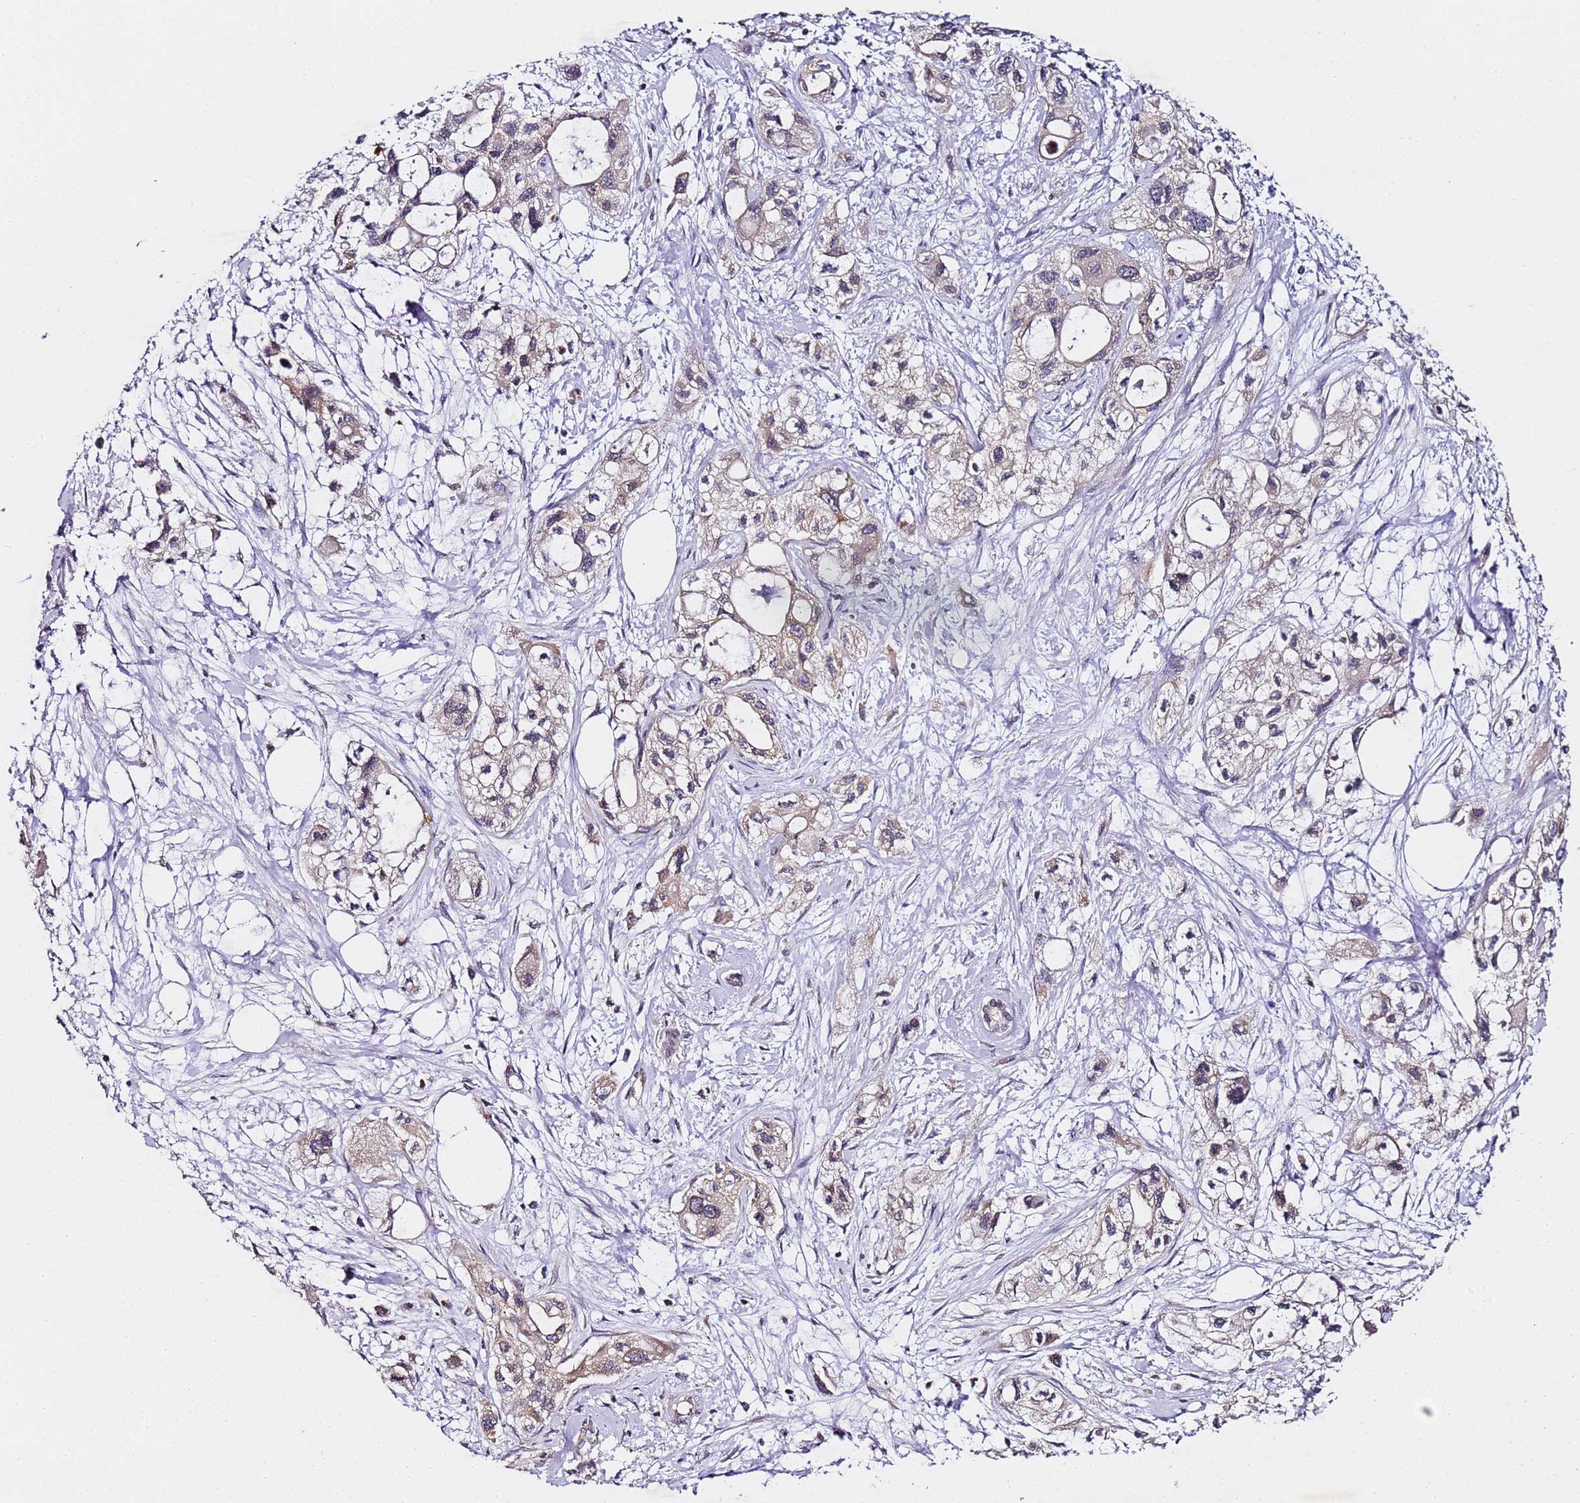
{"staining": {"intensity": "moderate", "quantity": "25%-75%", "location": "cytoplasmic/membranous"}, "tissue": "pancreatic cancer", "cell_type": "Tumor cells", "image_type": "cancer", "snomed": [{"axis": "morphology", "description": "Adenocarcinoma, NOS"}, {"axis": "topography", "description": "Pancreas"}], "caption": "Protein staining of adenocarcinoma (pancreatic) tissue demonstrates moderate cytoplasmic/membranous positivity in about 25%-75% of tumor cells.", "gene": "RPL13A", "patient": {"sex": "male", "age": 75}}